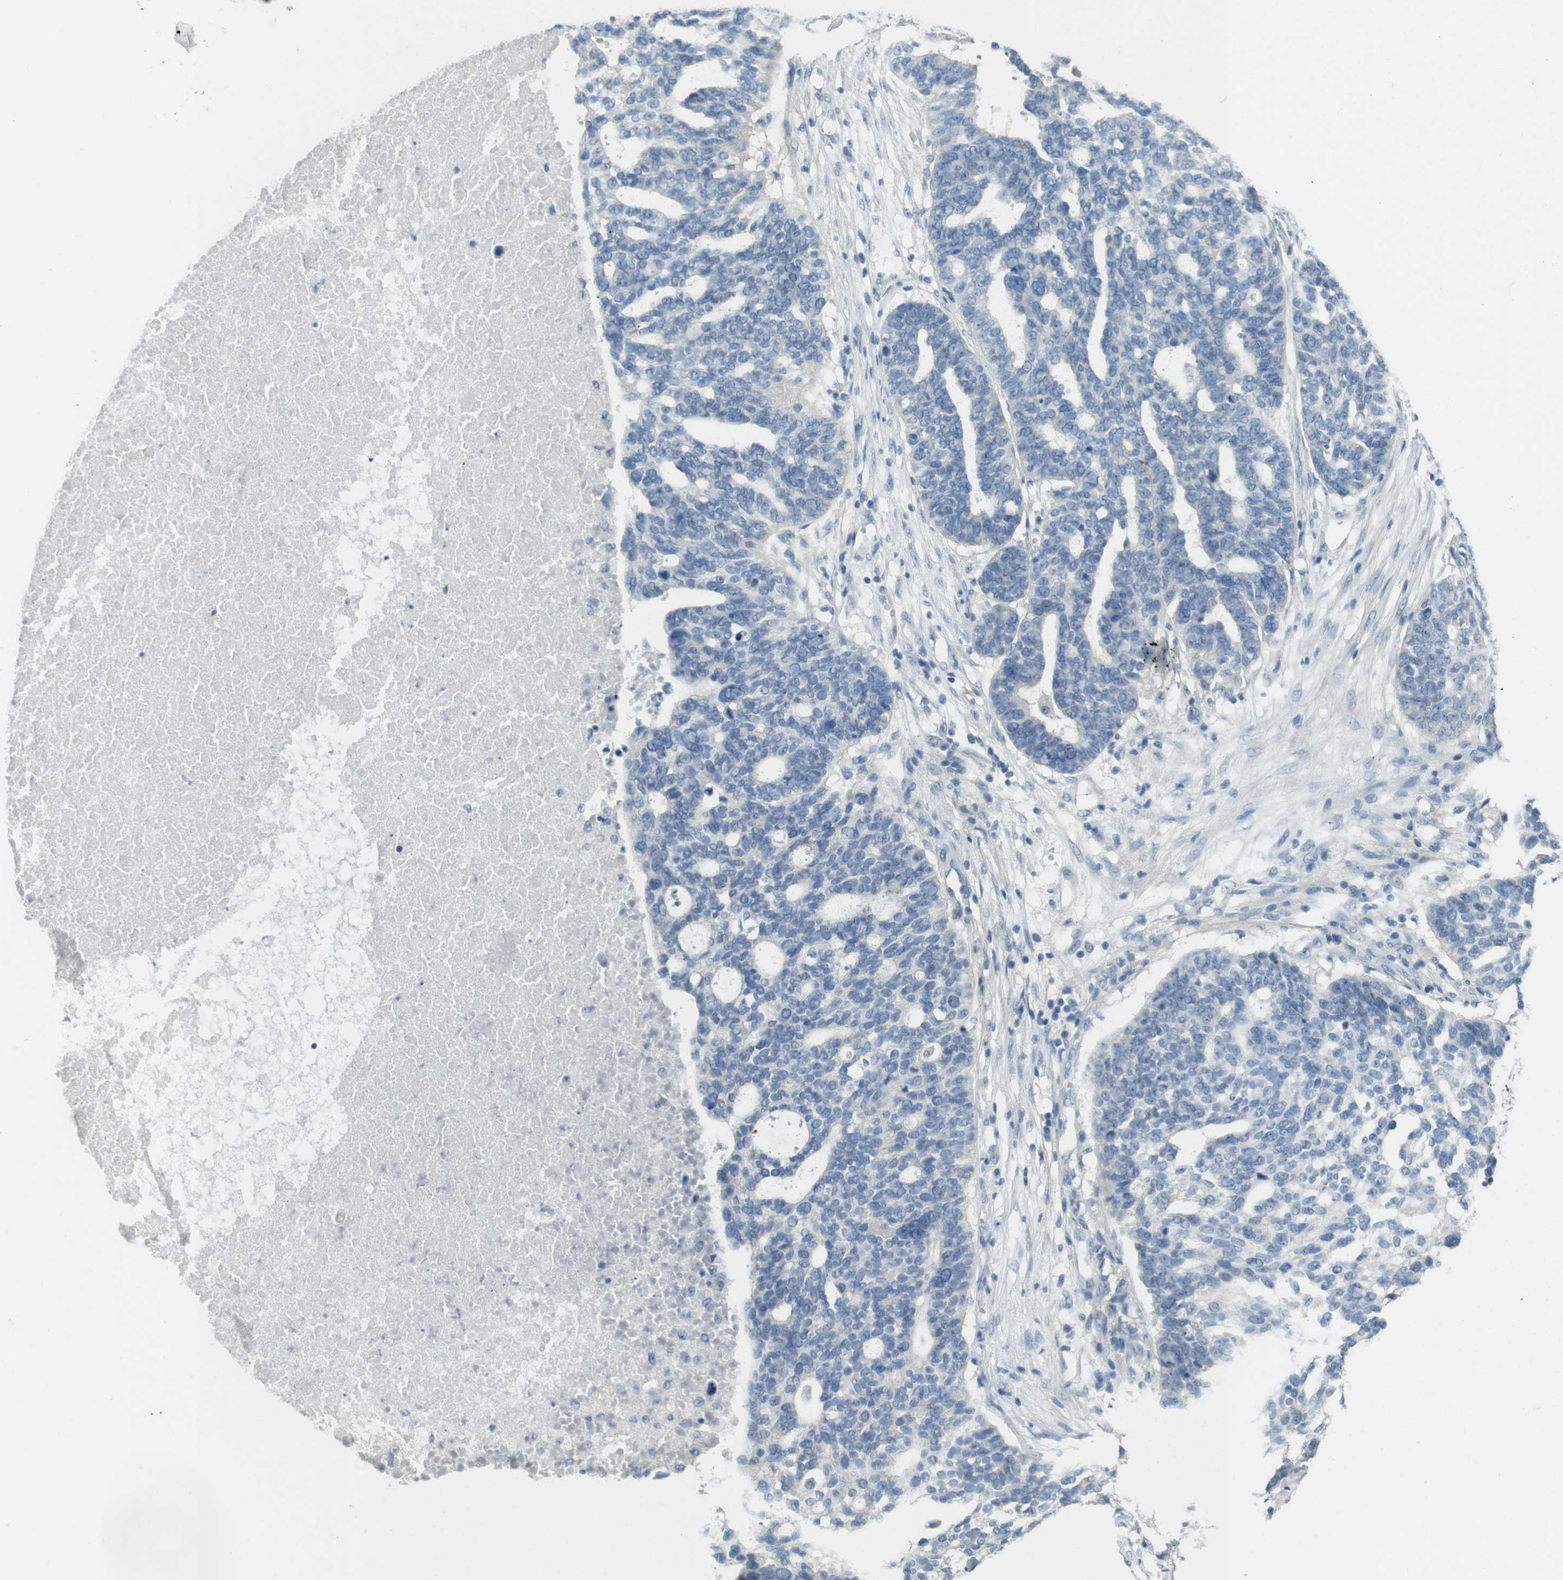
{"staining": {"intensity": "negative", "quantity": "none", "location": "none"}, "tissue": "ovarian cancer", "cell_type": "Tumor cells", "image_type": "cancer", "snomed": [{"axis": "morphology", "description": "Cystadenocarcinoma, serous, NOS"}, {"axis": "topography", "description": "Ovary"}], "caption": "Micrograph shows no significant protein positivity in tumor cells of ovarian cancer. (Stains: DAB immunohistochemistry with hematoxylin counter stain, Microscopy: brightfield microscopy at high magnification).", "gene": "ENTPD7", "patient": {"sex": "female", "age": 59}}